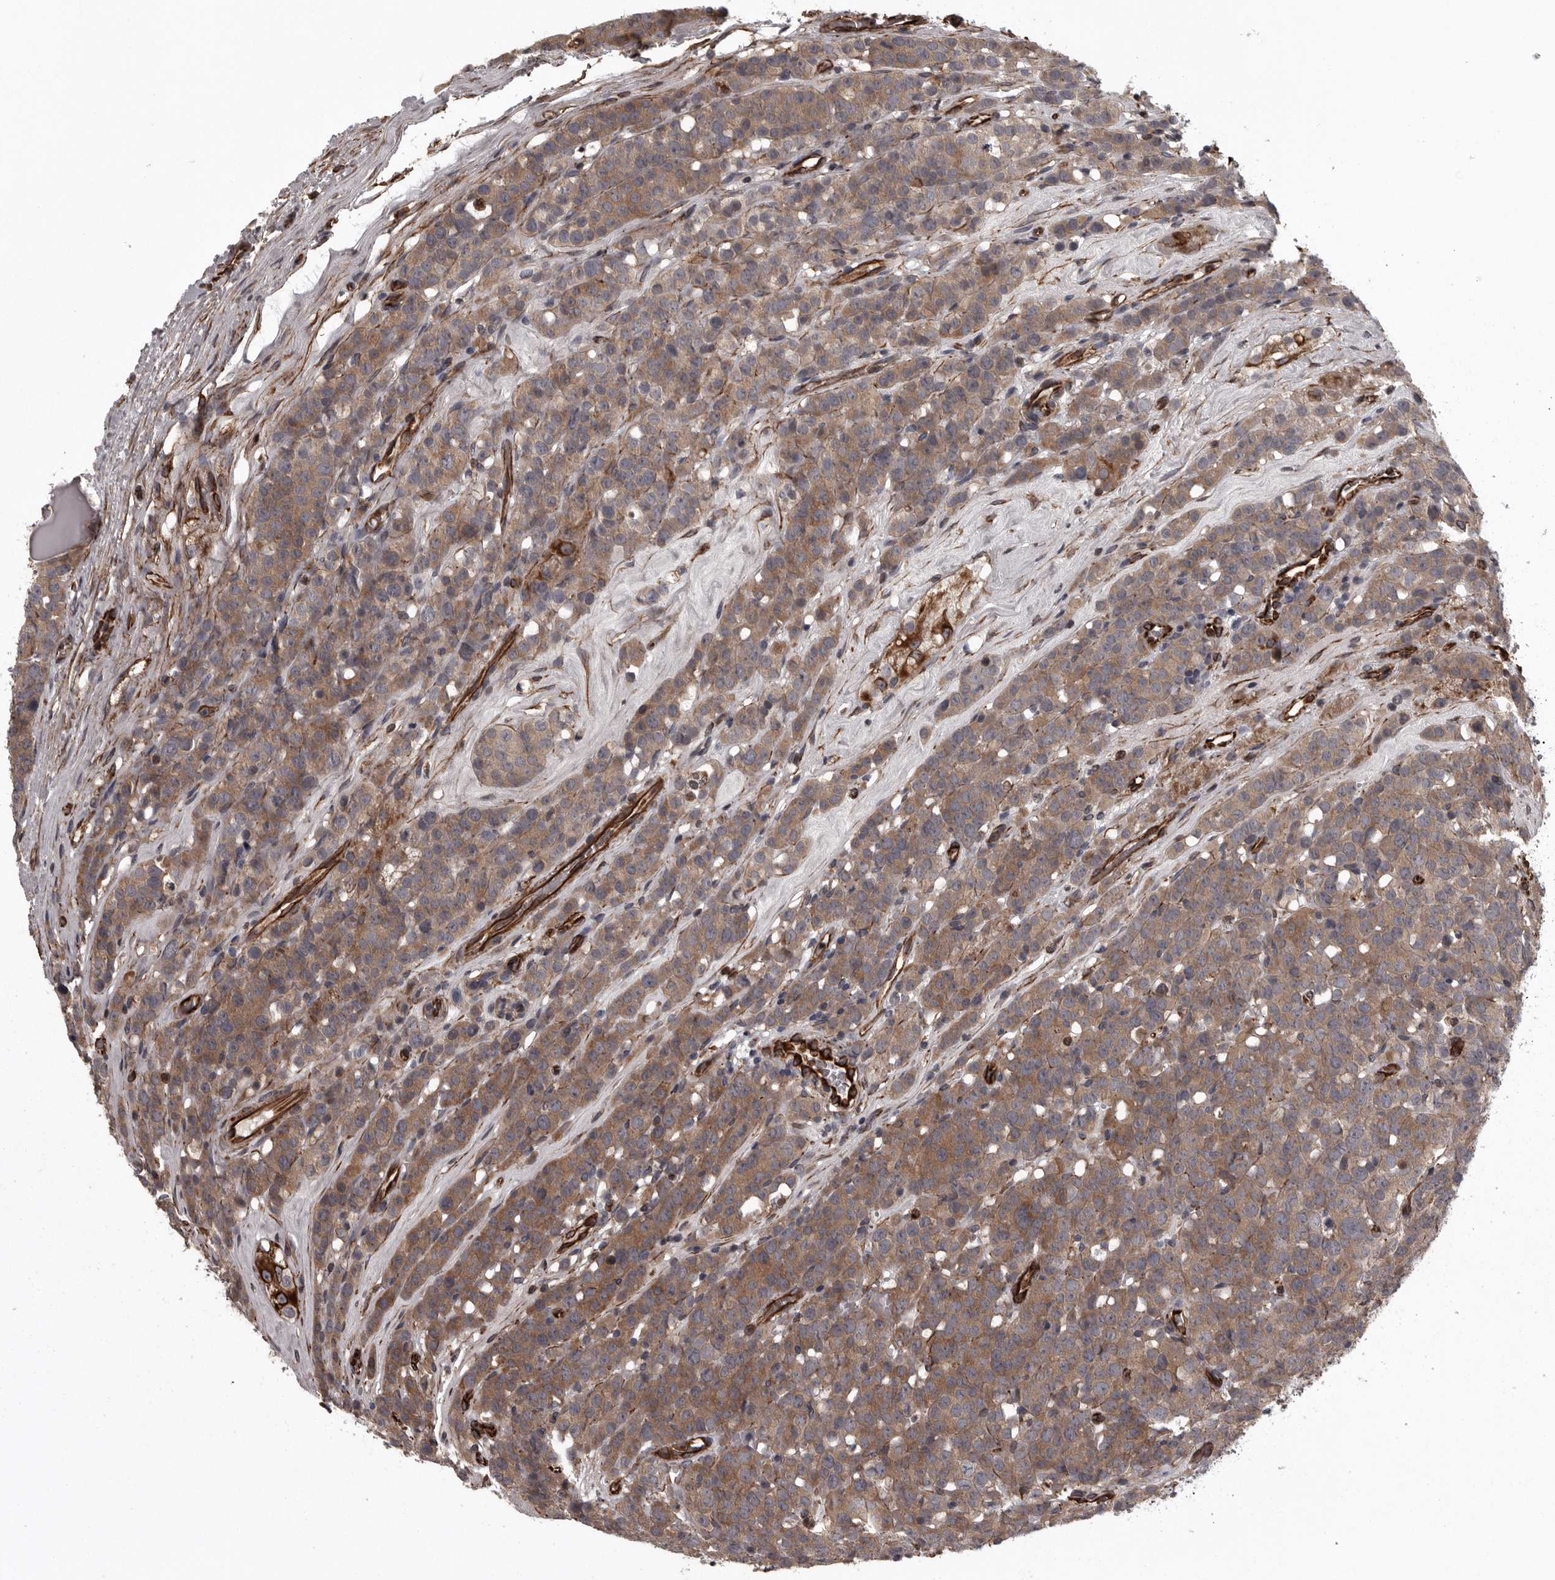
{"staining": {"intensity": "moderate", "quantity": ">75%", "location": "cytoplasmic/membranous"}, "tissue": "testis cancer", "cell_type": "Tumor cells", "image_type": "cancer", "snomed": [{"axis": "morphology", "description": "Seminoma, NOS"}, {"axis": "topography", "description": "Testis"}], "caption": "A micrograph of human testis cancer stained for a protein demonstrates moderate cytoplasmic/membranous brown staining in tumor cells.", "gene": "FAAP100", "patient": {"sex": "male", "age": 71}}